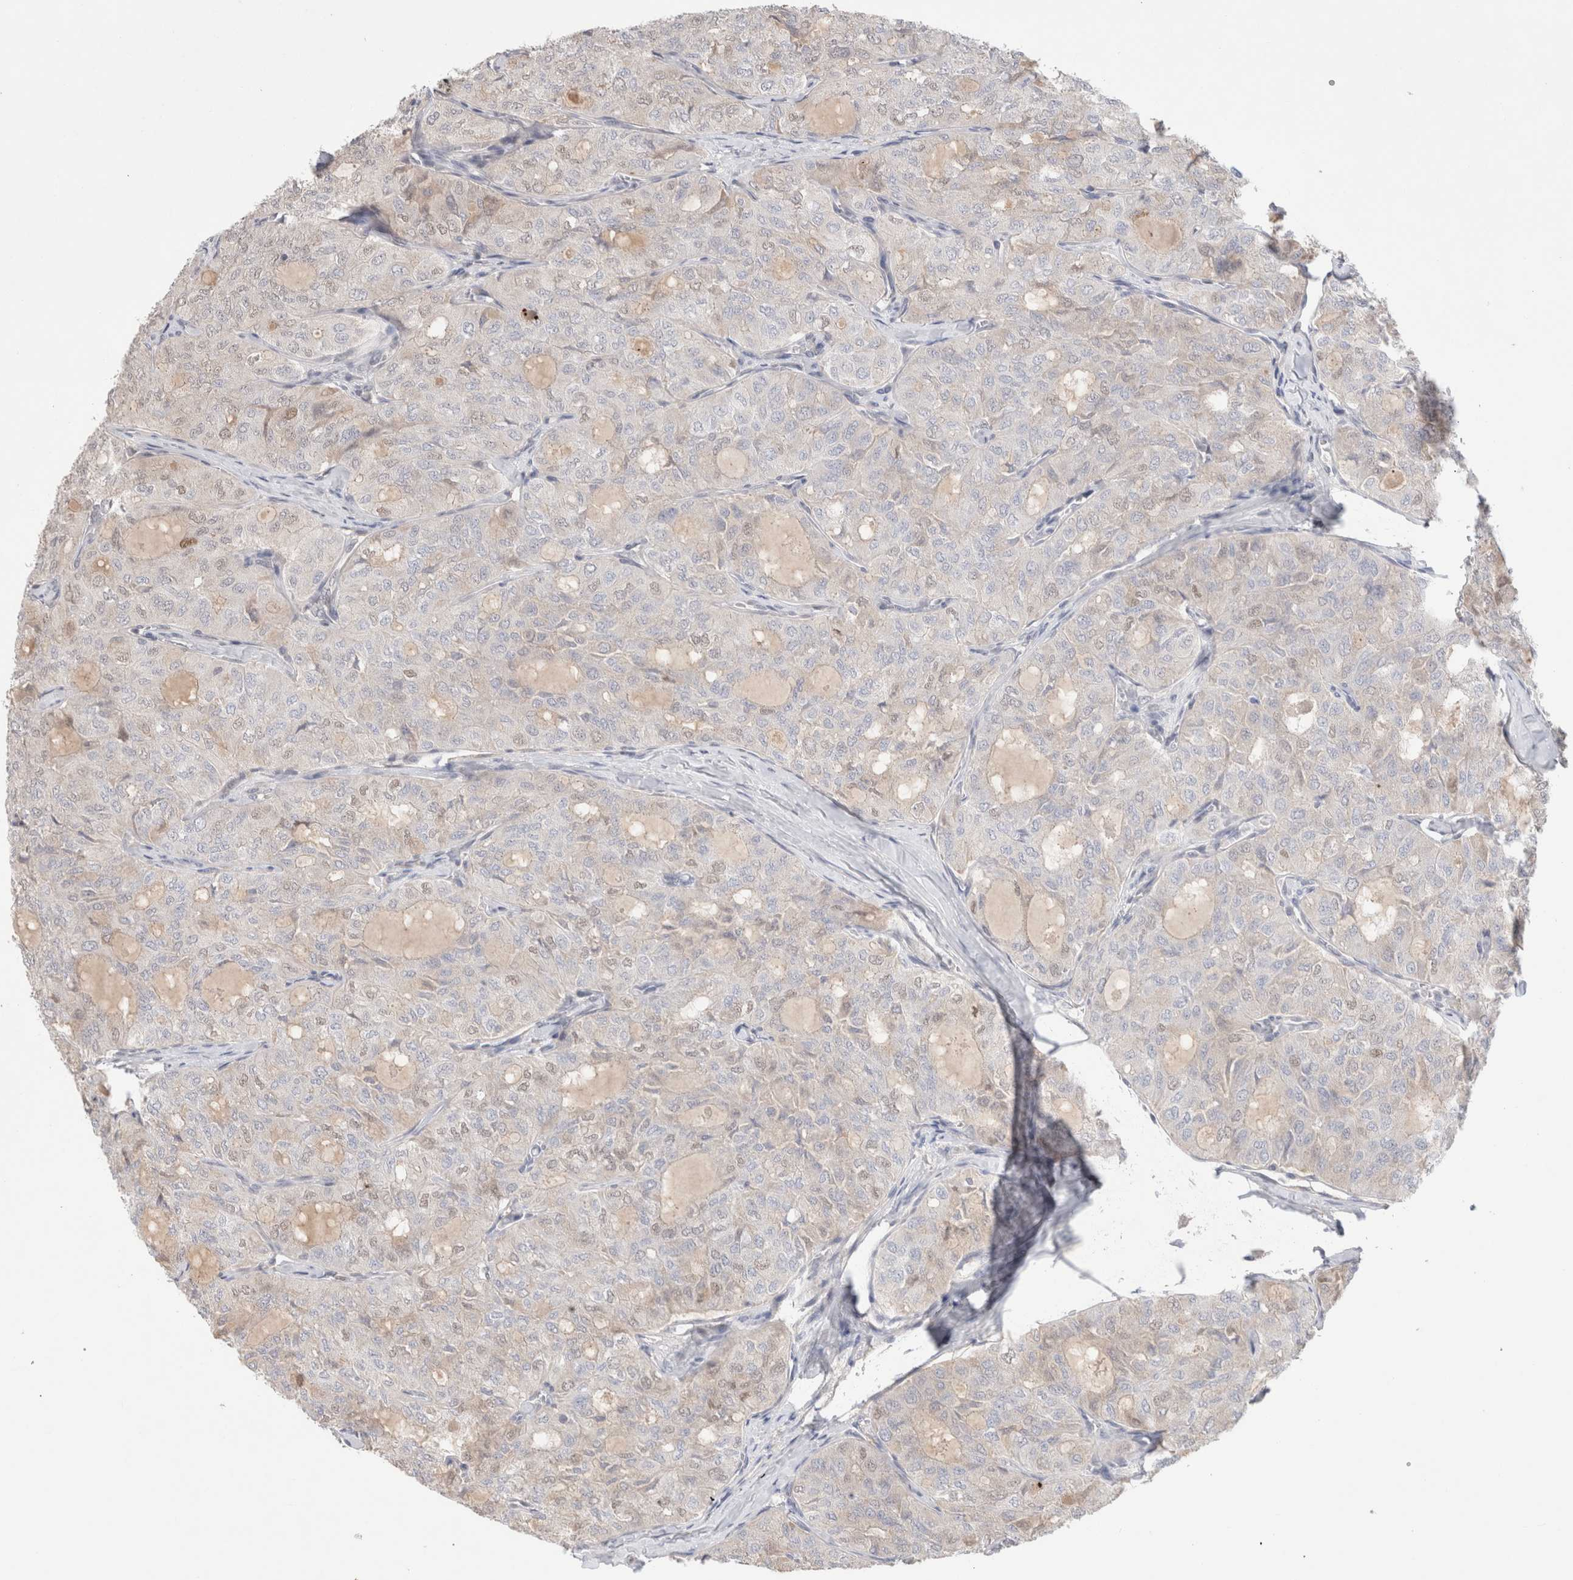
{"staining": {"intensity": "weak", "quantity": "<25%", "location": "nuclear"}, "tissue": "thyroid cancer", "cell_type": "Tumor cells", "image_type": "cancer", "snomed": [{"axis": "morphology", "description": "Follicular adenoma carcinoma, NOS"}, {"axis": "topography", "description": "Thyroid gland"}], "caption": "Immunohistochemical staining of human thyroid cancer (follicular adenoma carcinoma) displays no significant staining in tumor cells.", "gene": "SYDE2", "patient": {"sex": "male", "age": 75}}